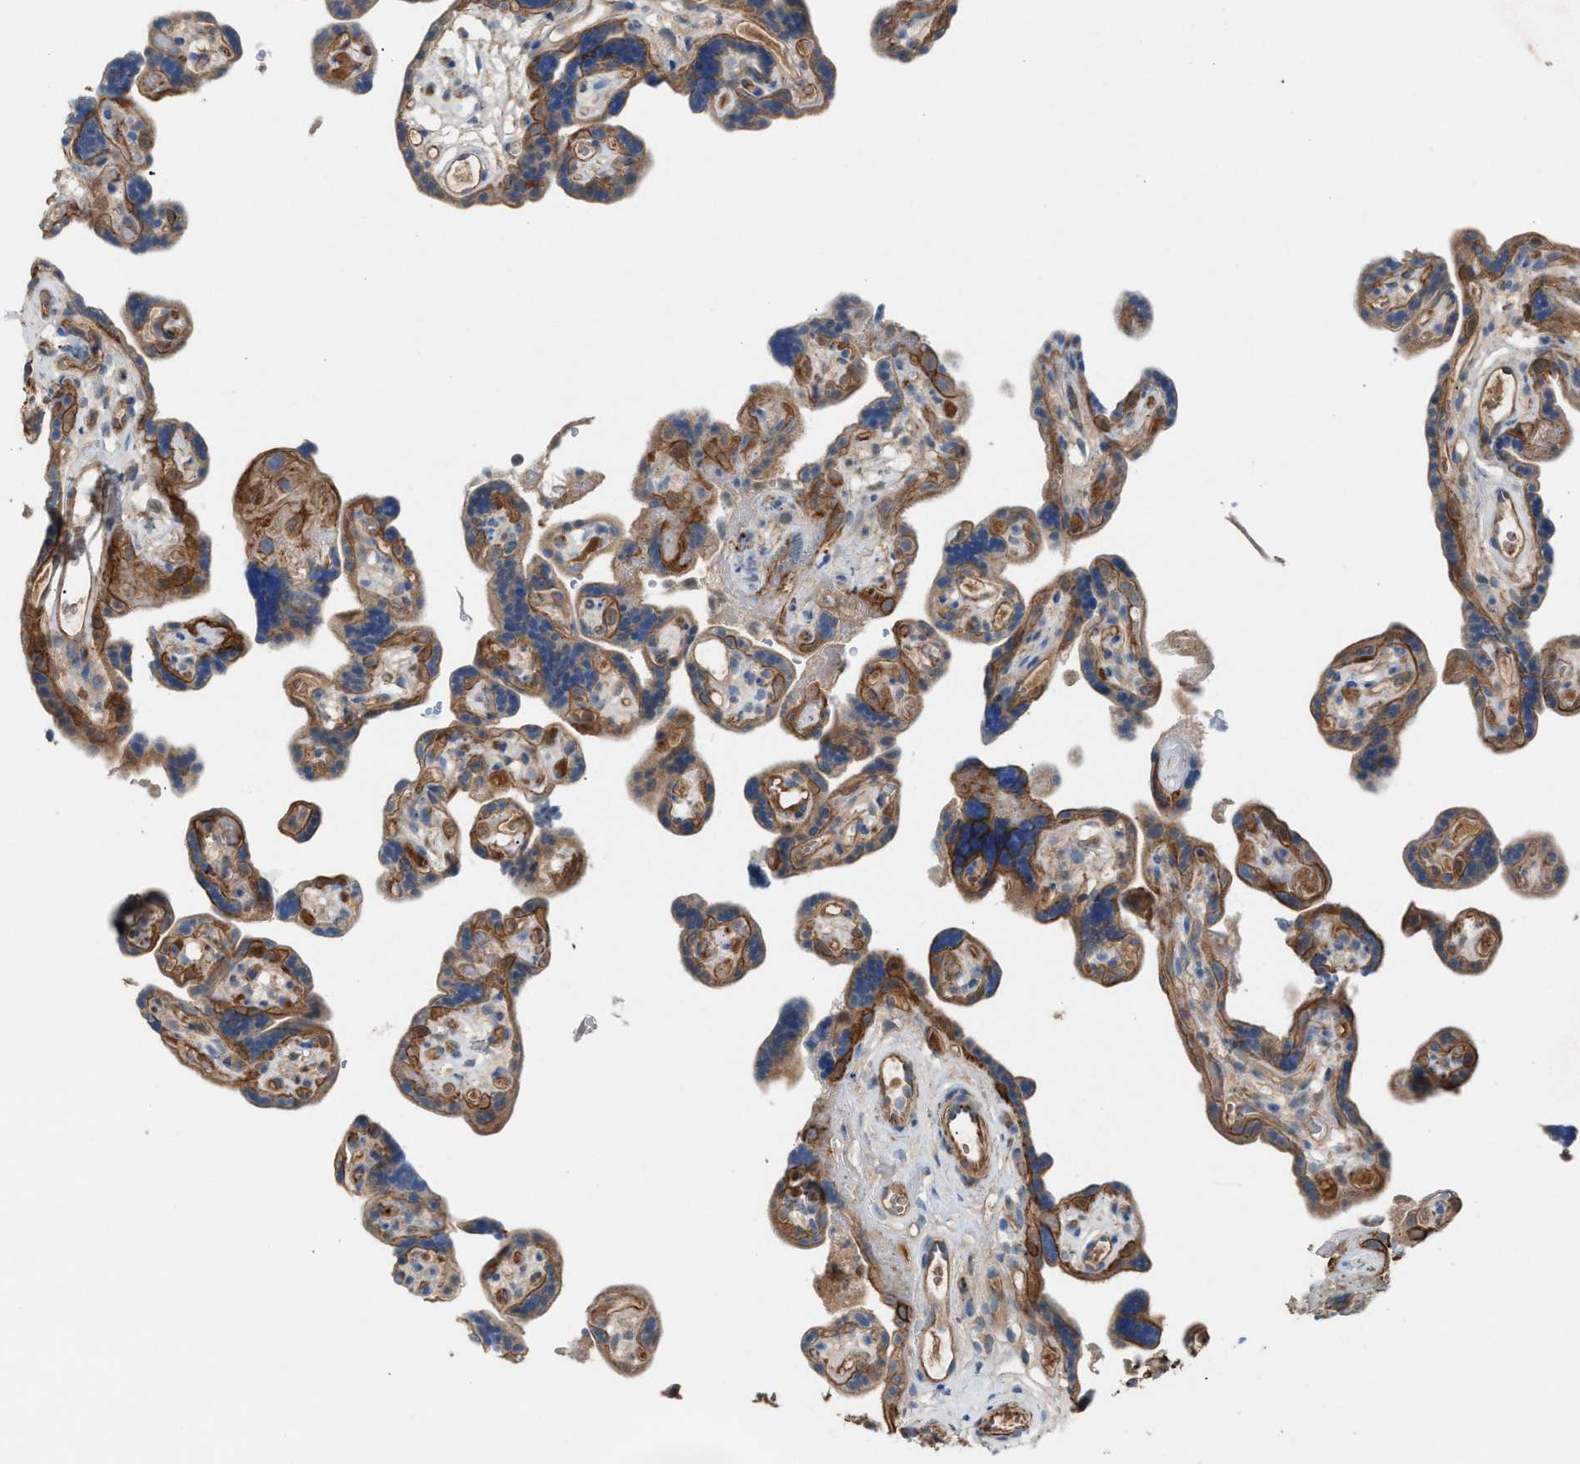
{"staining": {"intensity": "strong", "quantity": ">75%", "location": "cytoplasmic/membranous"}, "tissue": "placenta", "cell_type": "Trophoblastic cells", "image_type": "normal", "snomed": [{"axis": "morphology", "description": "Normal tissue, NOS"}, {"axis": "topography", "description": "Placenta"}], "caption": "Immunohistochemistry of normal human placenta shows high levels of strong cytoplasmic/membranous staining in about >75% of trophoblastic cells. The staining was performed using DAB (3,3'-diaminobenzidine) to visualize the protein expression in brown, while the nuclei were stained in blue with hematoxylin (Magnification: 20x).", "gene": "TPK1", "patient": {"sex": "female", "age": 30}}